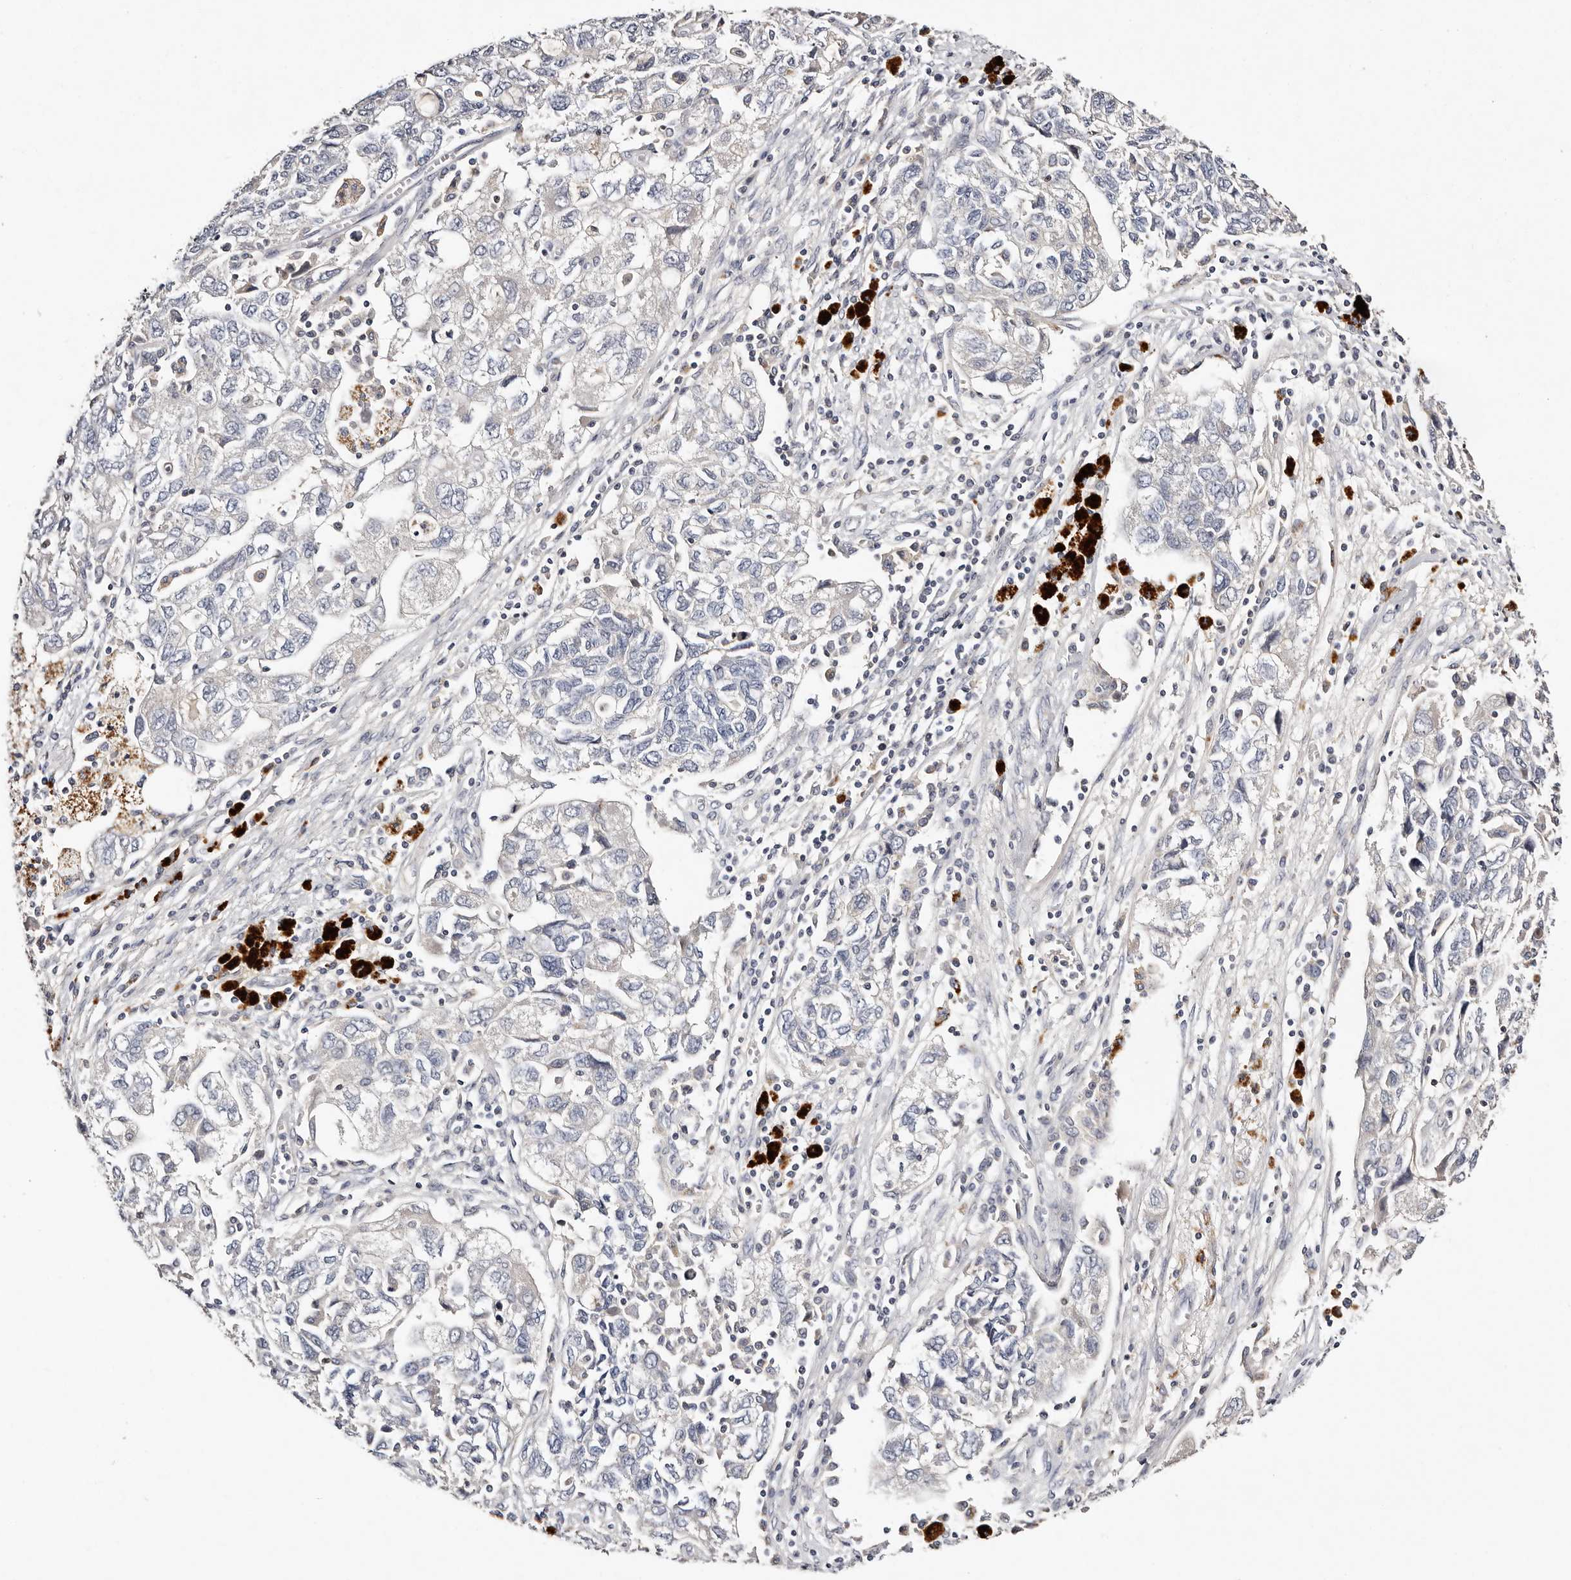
{"staining": {"intensity": "negative", "quantity": "none", "location": "none"}, "tissue": "ovarian cancer", "cell_type": "Tumor cells", "image_type": "cancer", "snomed": [{"axis": "morphology", "description": "Carcinoma, NOS"}, {"axis": "morphology", "description": "Cystadenocarcinoma, serous, NOS"}, {"axis": "topography", "description": "Ovary"}], "caption": "The image reveals no significant positivity in tumor cells of ovarian serous cystadenocarcinoma.", "gene": "MRPS33", "patient": {"sex": "female", "age": 69}}